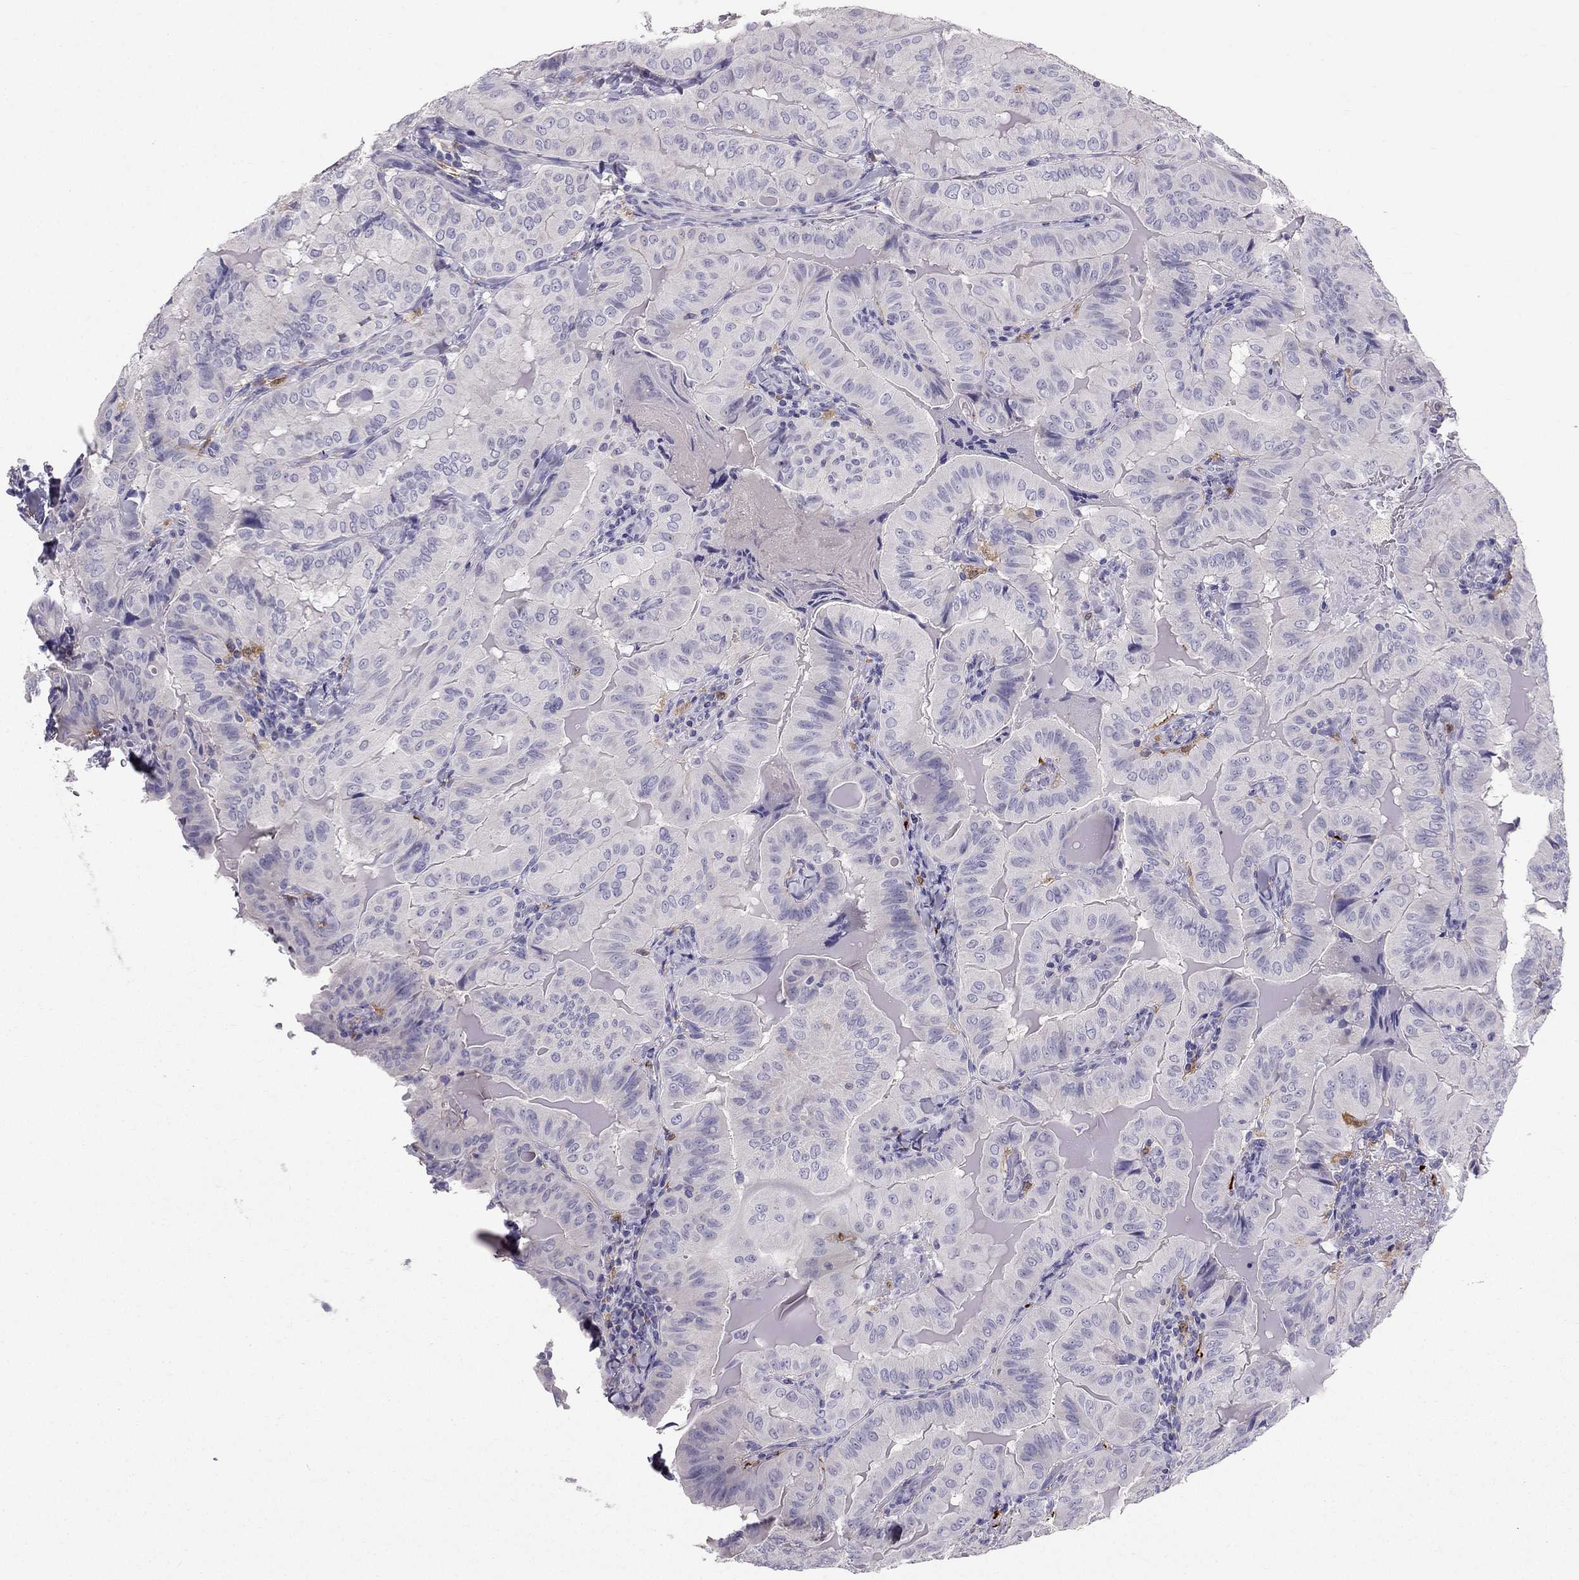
{"staining": {"intensity": "negative", "quantity": "none", "location": "none"}, "tissue": "thyroid cancer", "cell_type": "Tumor cells", "image_type": "cancer", "snomed": [{"axis": "morphology", "description": "Papillary adenocarcinoma, NOS"}, {"axis": "topography", "description": "Thyroid gland"}], "caption": "IHC photomicrograph of neoplastic tissue: human thyroid papillary adenocarcinoma stained with DAB demonstrates no significant protein expression in tumor cells.", "gene": "LMTK3", "patient": {"sex": "female", "age": 68}}